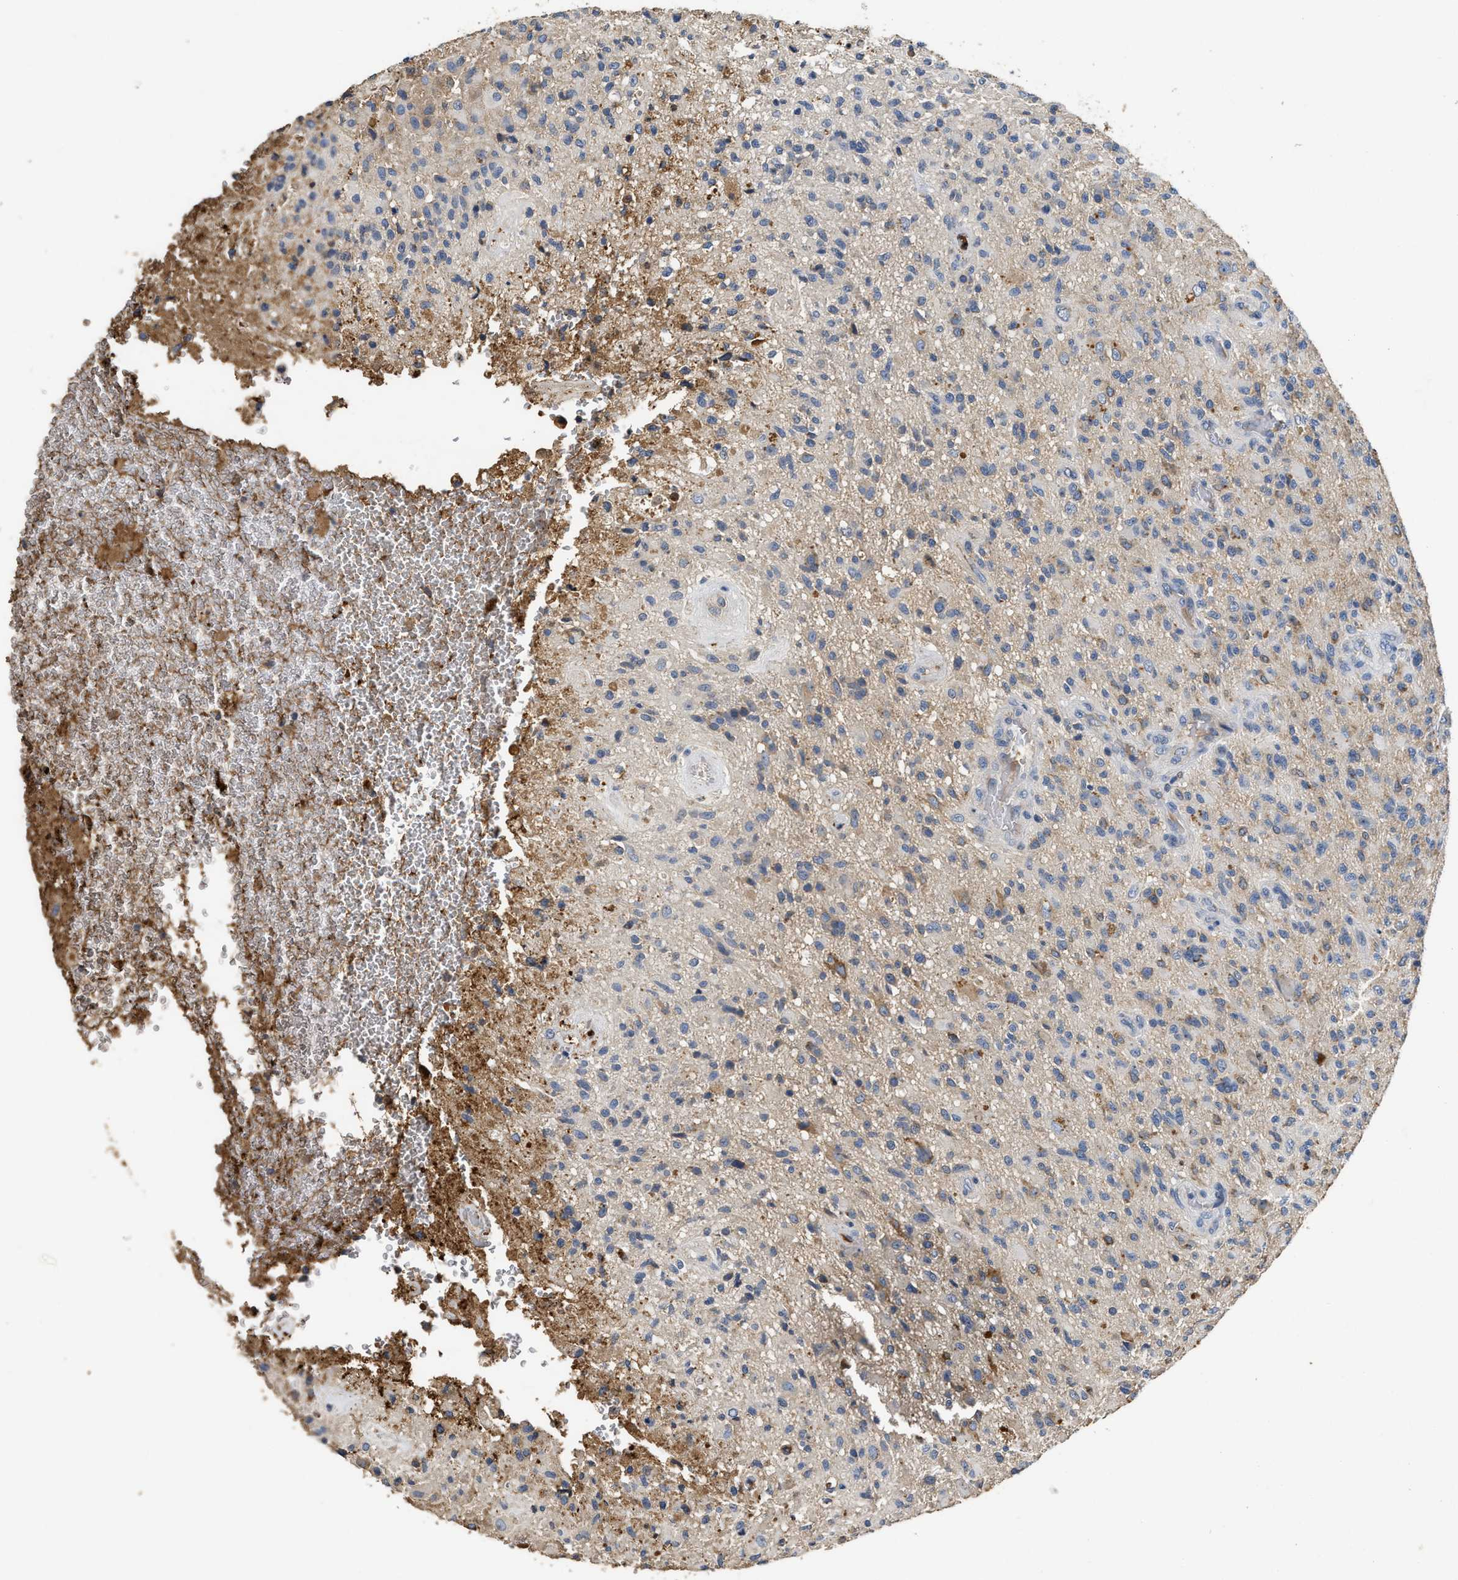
{"staining": {"intensity": "weak", "quantity": "<25%", "location": "cytoplasmic/membranous"}, "tissue": "glioma", "cell_type": "Tumor cells", "image_type": "cancer", "snomed": [{"axis": "morphology", "description": "Glioma, malignant, High grade"}, {"axis": "topography", "description": "Brain"}], "caption": "This is an immunohistochemistry (IHC) histopathology image of human glioma. There is no positivity in tumor cells.", "gene": "C3", "patient": {"sex": "male", "age": 71}}